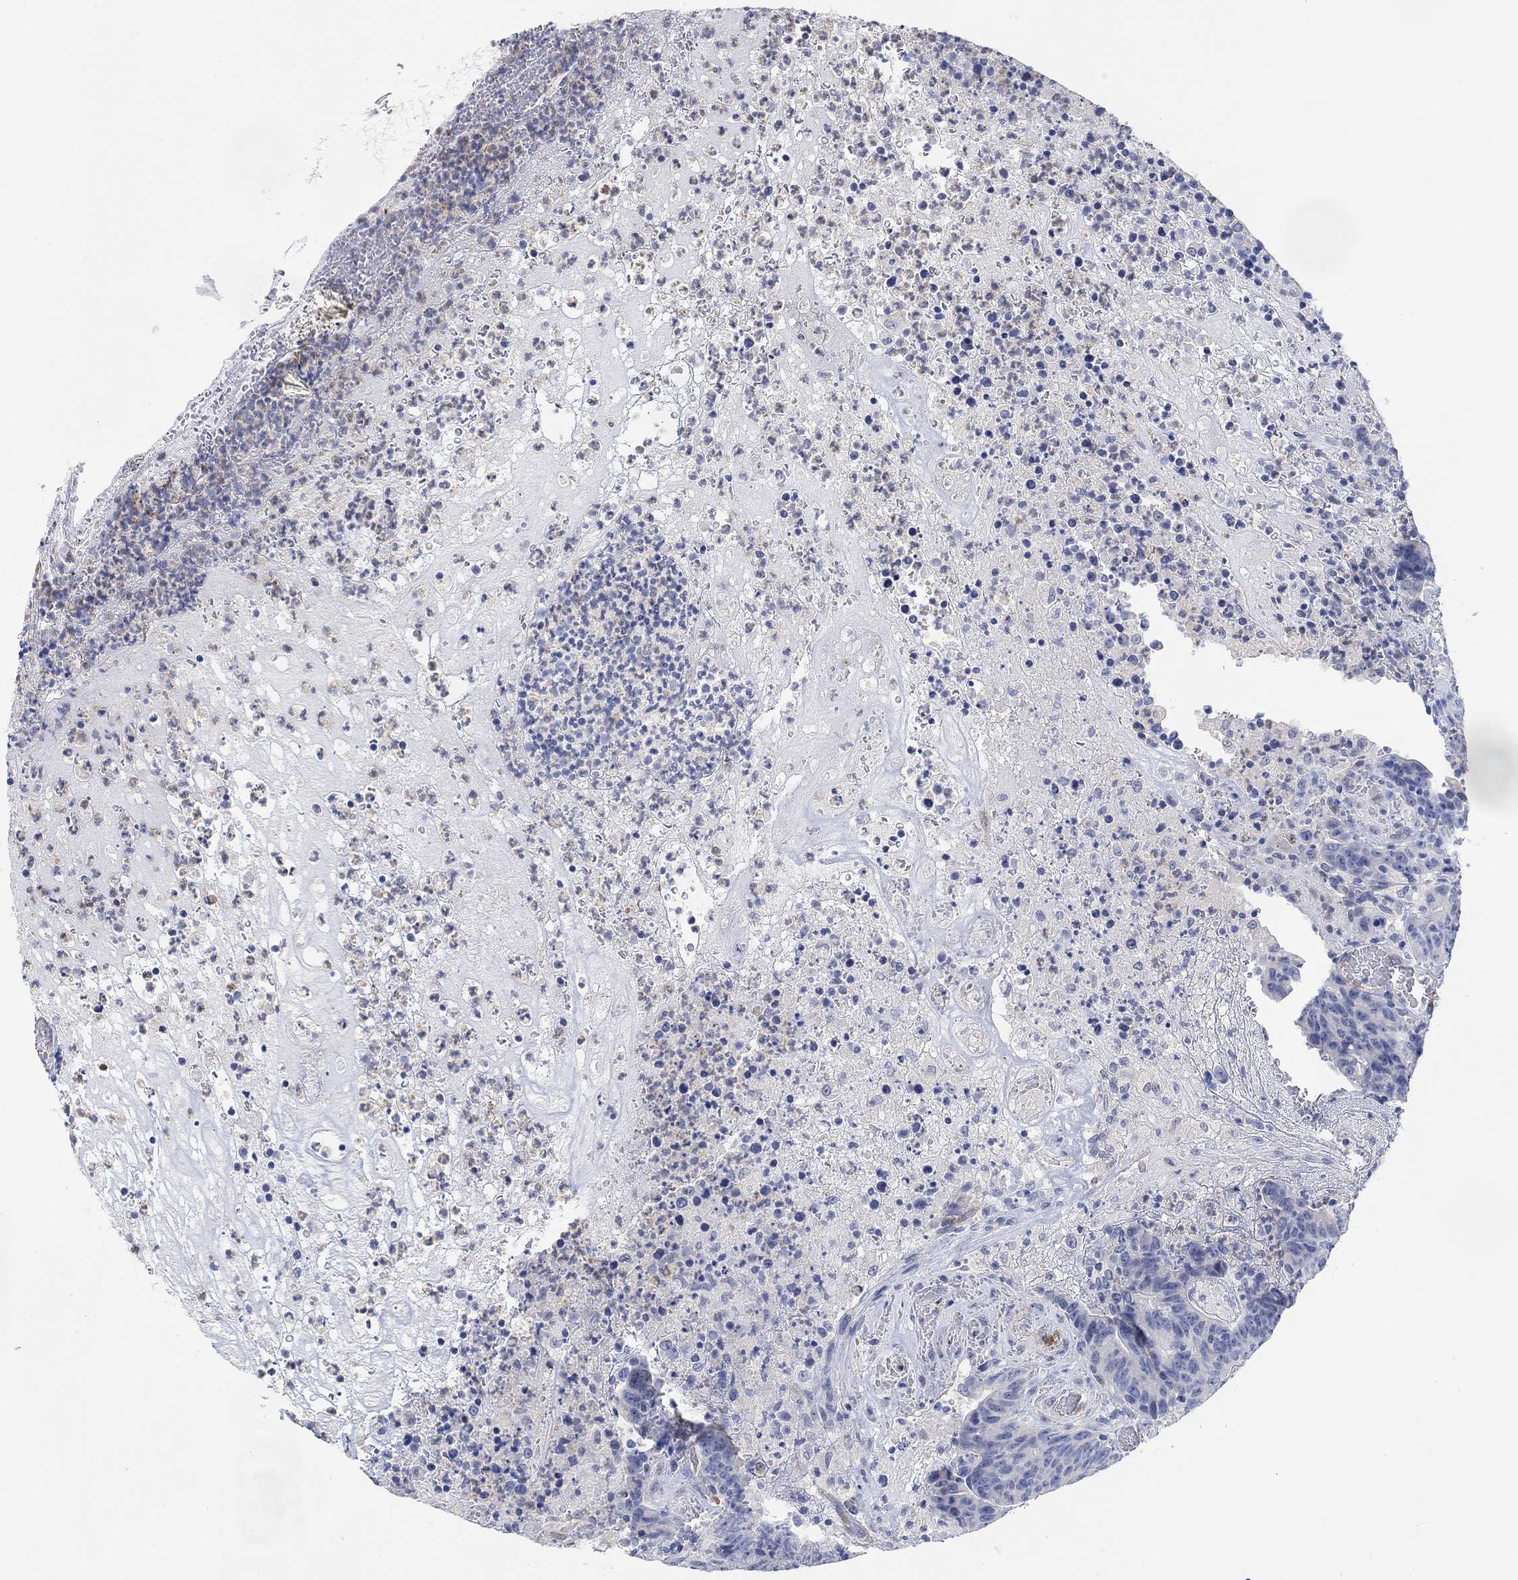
{"staining": {"intensity": "negative", "quantity": "none", "location": "none"}, "tissue": "colorectal cancer", "cell_type": "Tumor cells", "image_type": "cancer", "snomed": [{"axis": "morphology", "description": "Adenocarcinoma, NOS"}, {"axis": "topography", "description": "Colon"}], "caption": "The immunohistochemistry (IHC) micrograph has no significant expression in tumor cells of colorectal cancer tissue.", "gene": "VAT1L", "patient": {"sex": "female", "age": 75}}